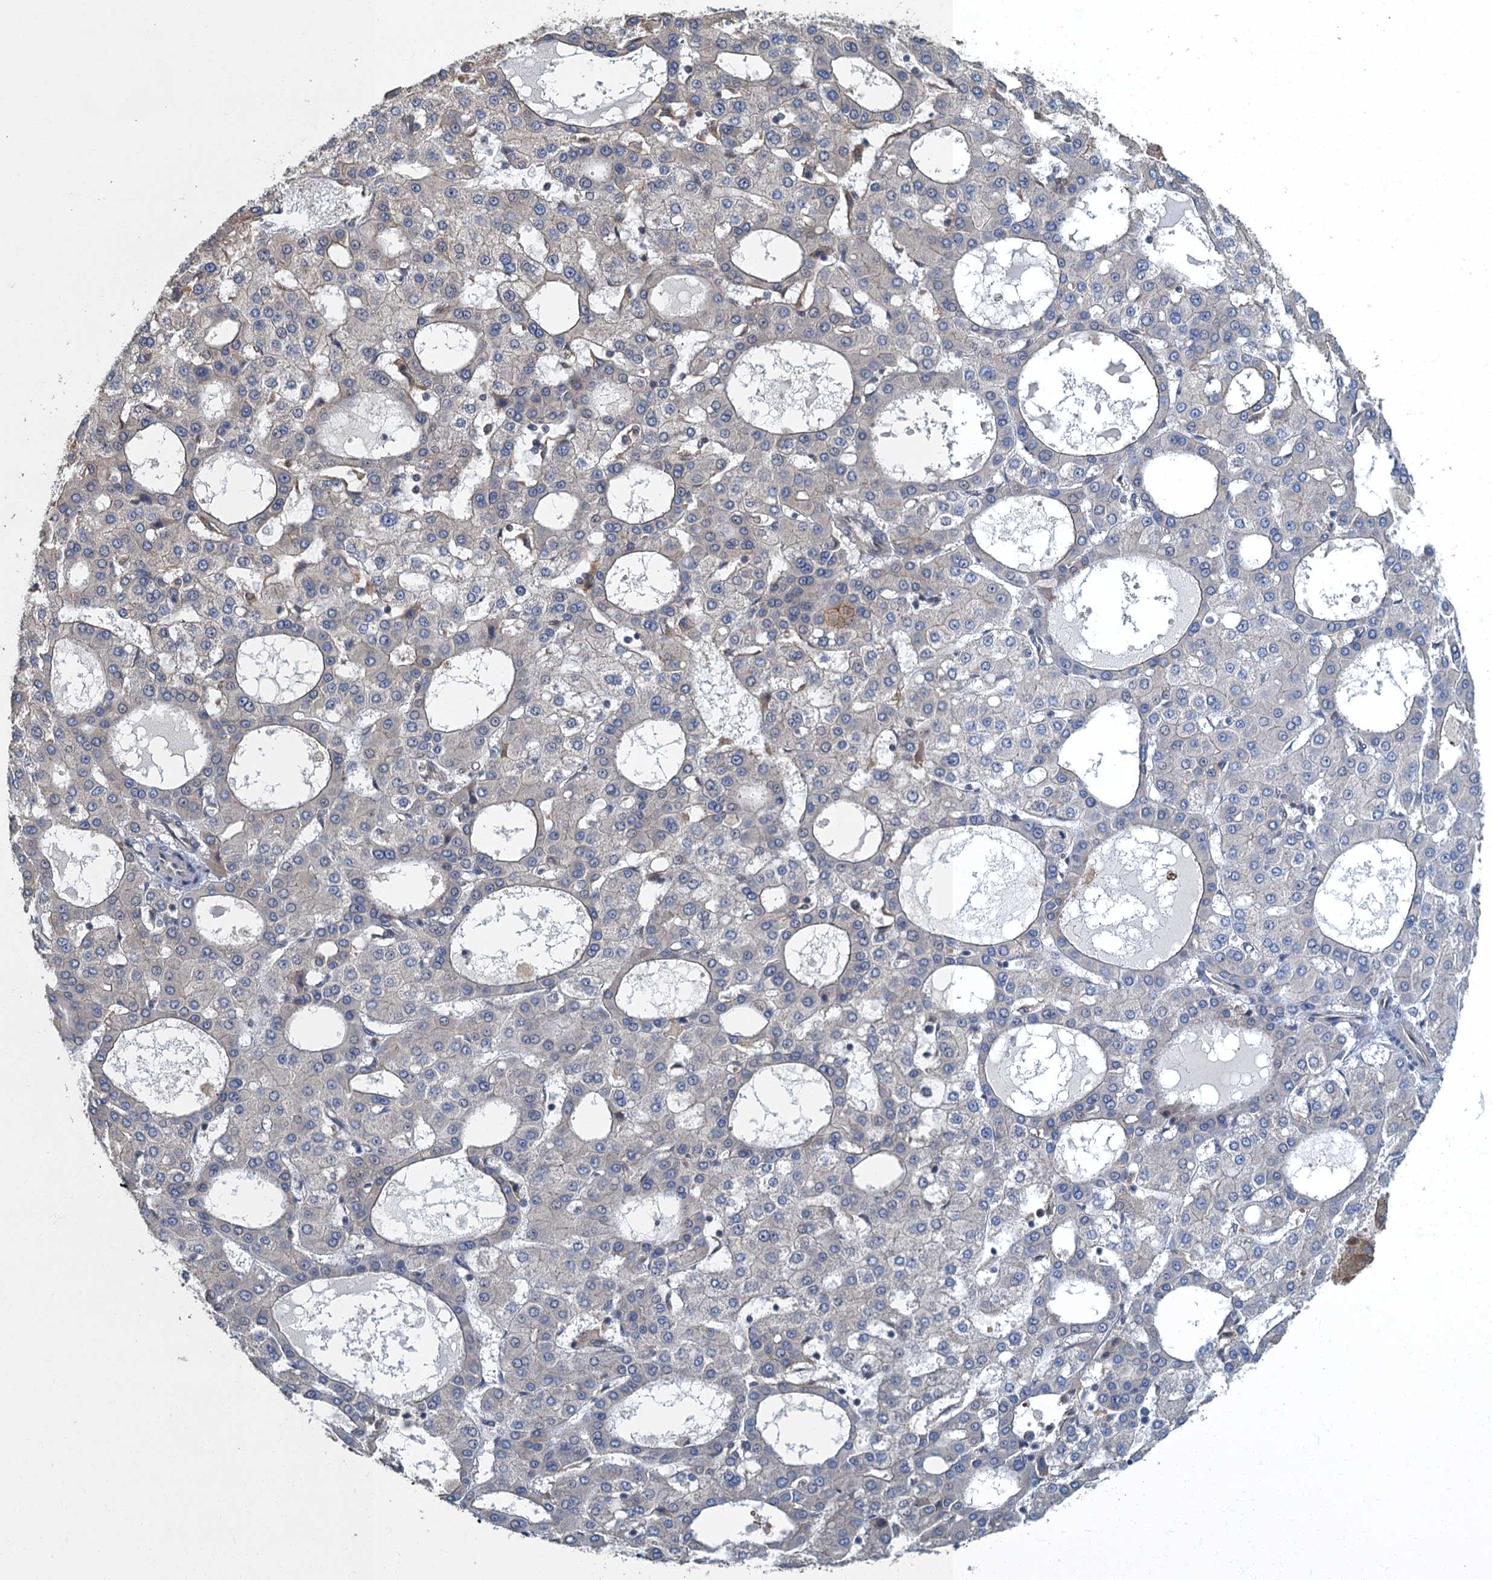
{"staining": {"intensity": "negative", "quantity": "none", "location": "none"}, "tissue": "liver cancer", "cell_type": "Tumor cells", "image_type": "cancer", "snomed": [{"axis": "morphology", "description": "Carcinoma, Hepatocellular, NOS"}, {"axis": "topography", "description": "Liver"}], "caption": "Tumor cells show no significant protein positivity in liver cancer. (DAB immunohistochemistry with hematoxylin counter stain).", "gene": "TBCK", "patient": {"sex": "male", "age": 47}}